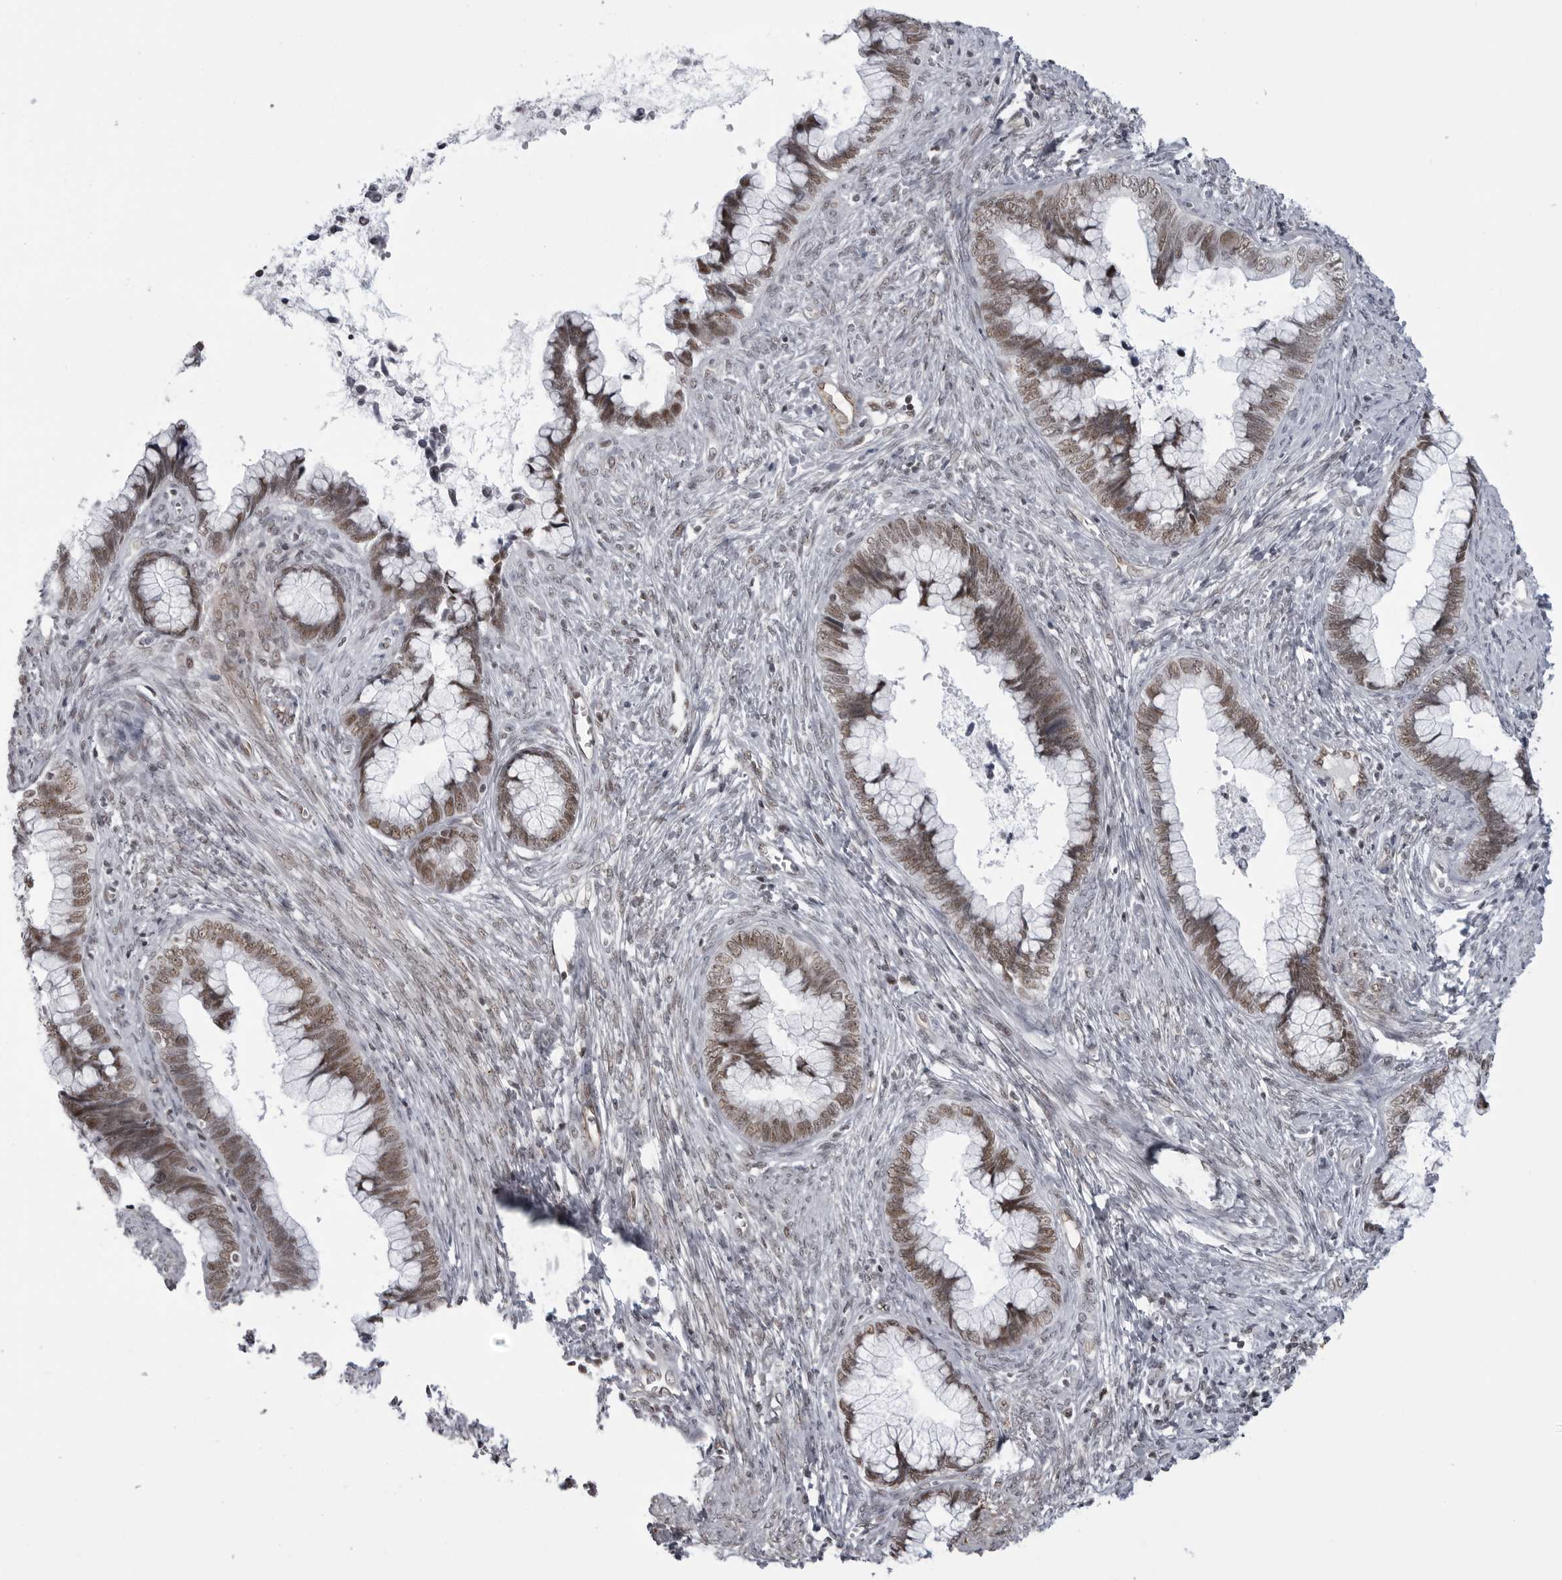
{"staining": {"intensity": "moderate", "quantity": ">75%", "location": "nuclear"}, "tissue": "cervical cancer", "cell_type": "Tumor cells", "image_type": "cancer", "snomed": [{"axis": "morphology", "description": "Adenocarcinoma, NOS"}, {"axis": "topography", "description": "Cervix"}], "caption": "IHC photomicrograph of human cervical adenocarcinoma stained for a protein (brown), which shows medium levels of moderate nuclear staining in about >75% of tumor cells.", "gene": "RNF26", "patient": {"sex": "female", "age": 44}}